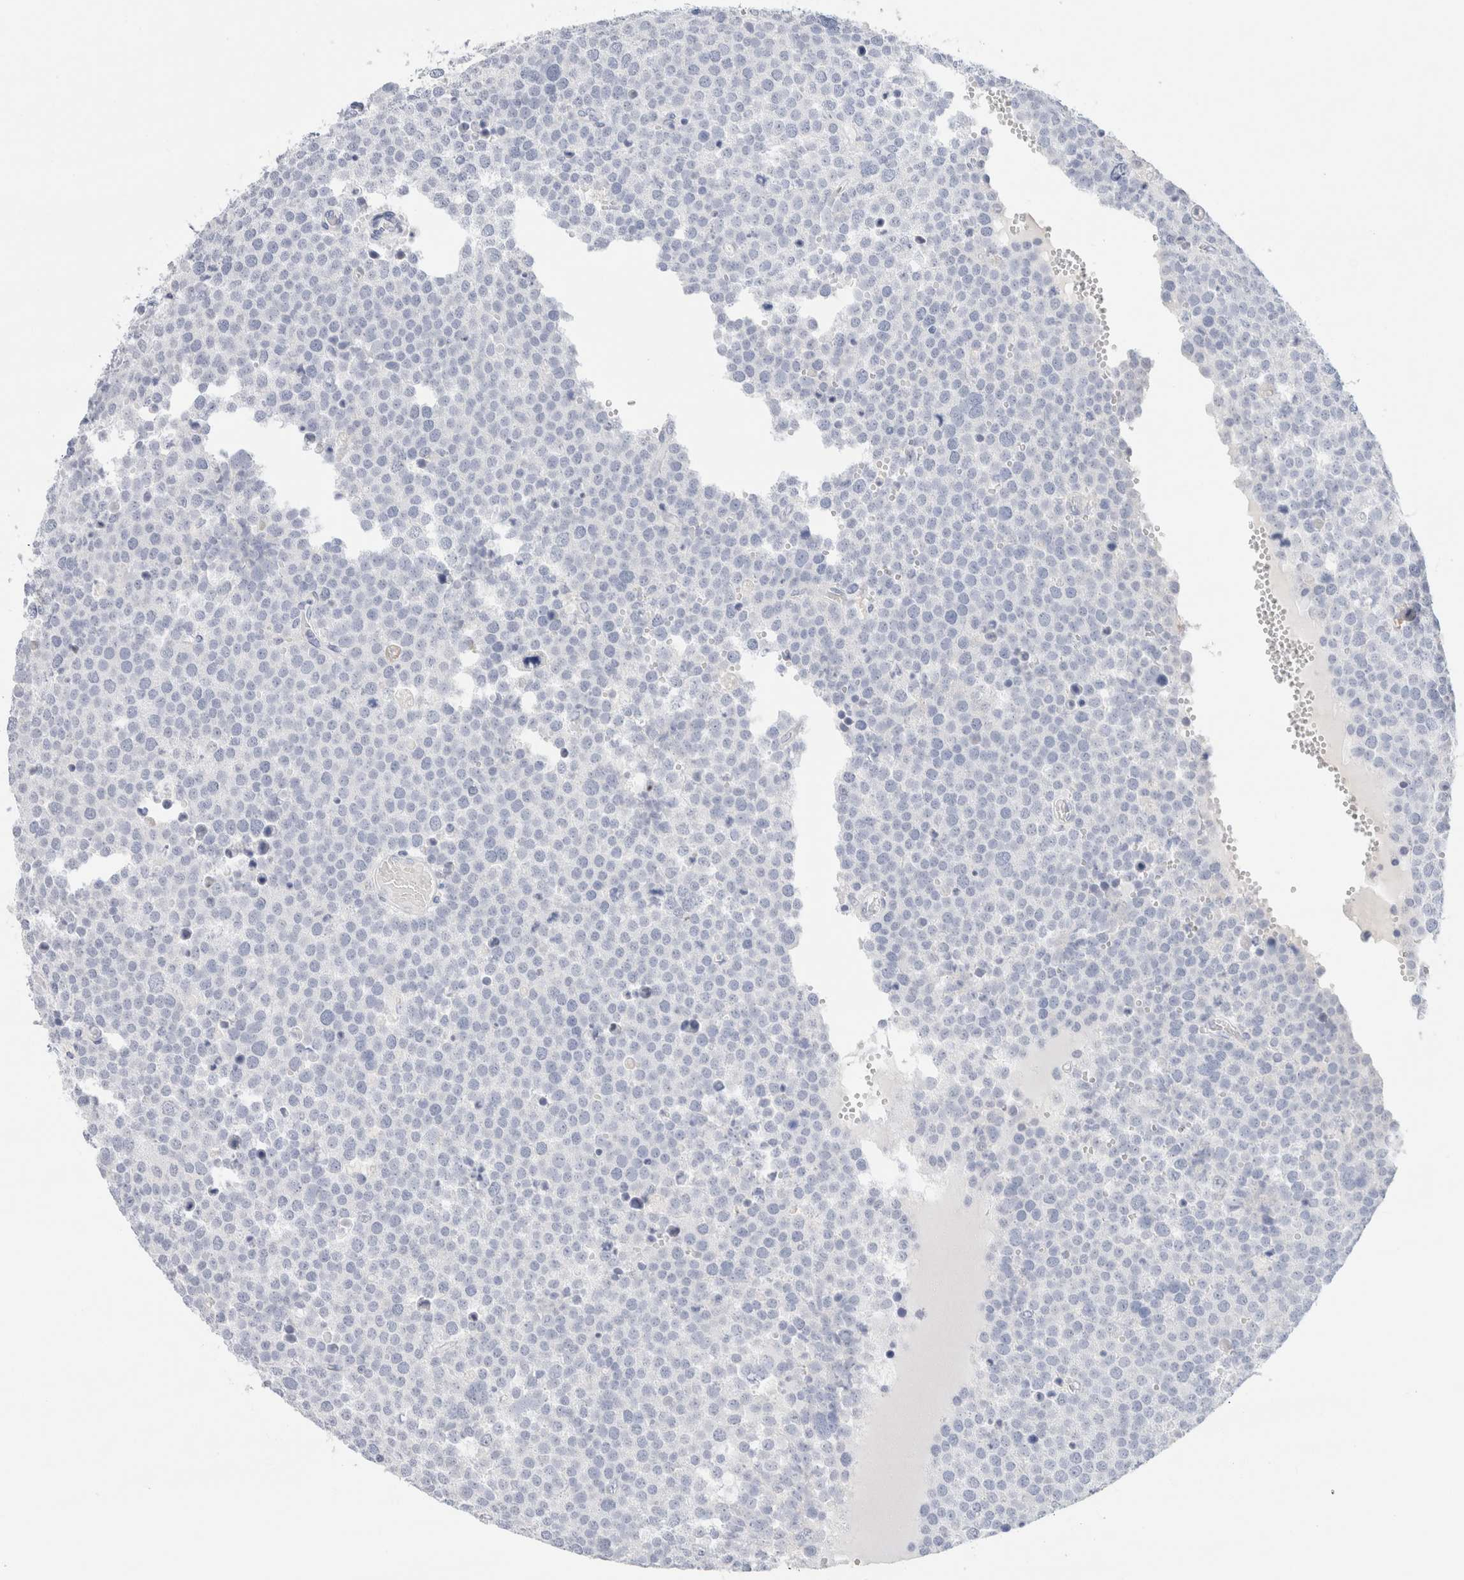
{"staining": {"intensity": "negative", "quantity": "none", "location": "none"}, "tissue": "testis cancer", "cell_type": "Tumor cells", "image_type": "cancer", "snomed": [{"axis": "morphology", "description": "Seminoma, NOS"}, {"axis": "topography", "description": "Testis"}], "caption": "A high-resolution photomicrograph shows IHC staining of testis cancer, which demonstrates no significant positivity in tumor cells.", "gene": "GADD45G", "patient": {"sex": "male", "age": 71}}